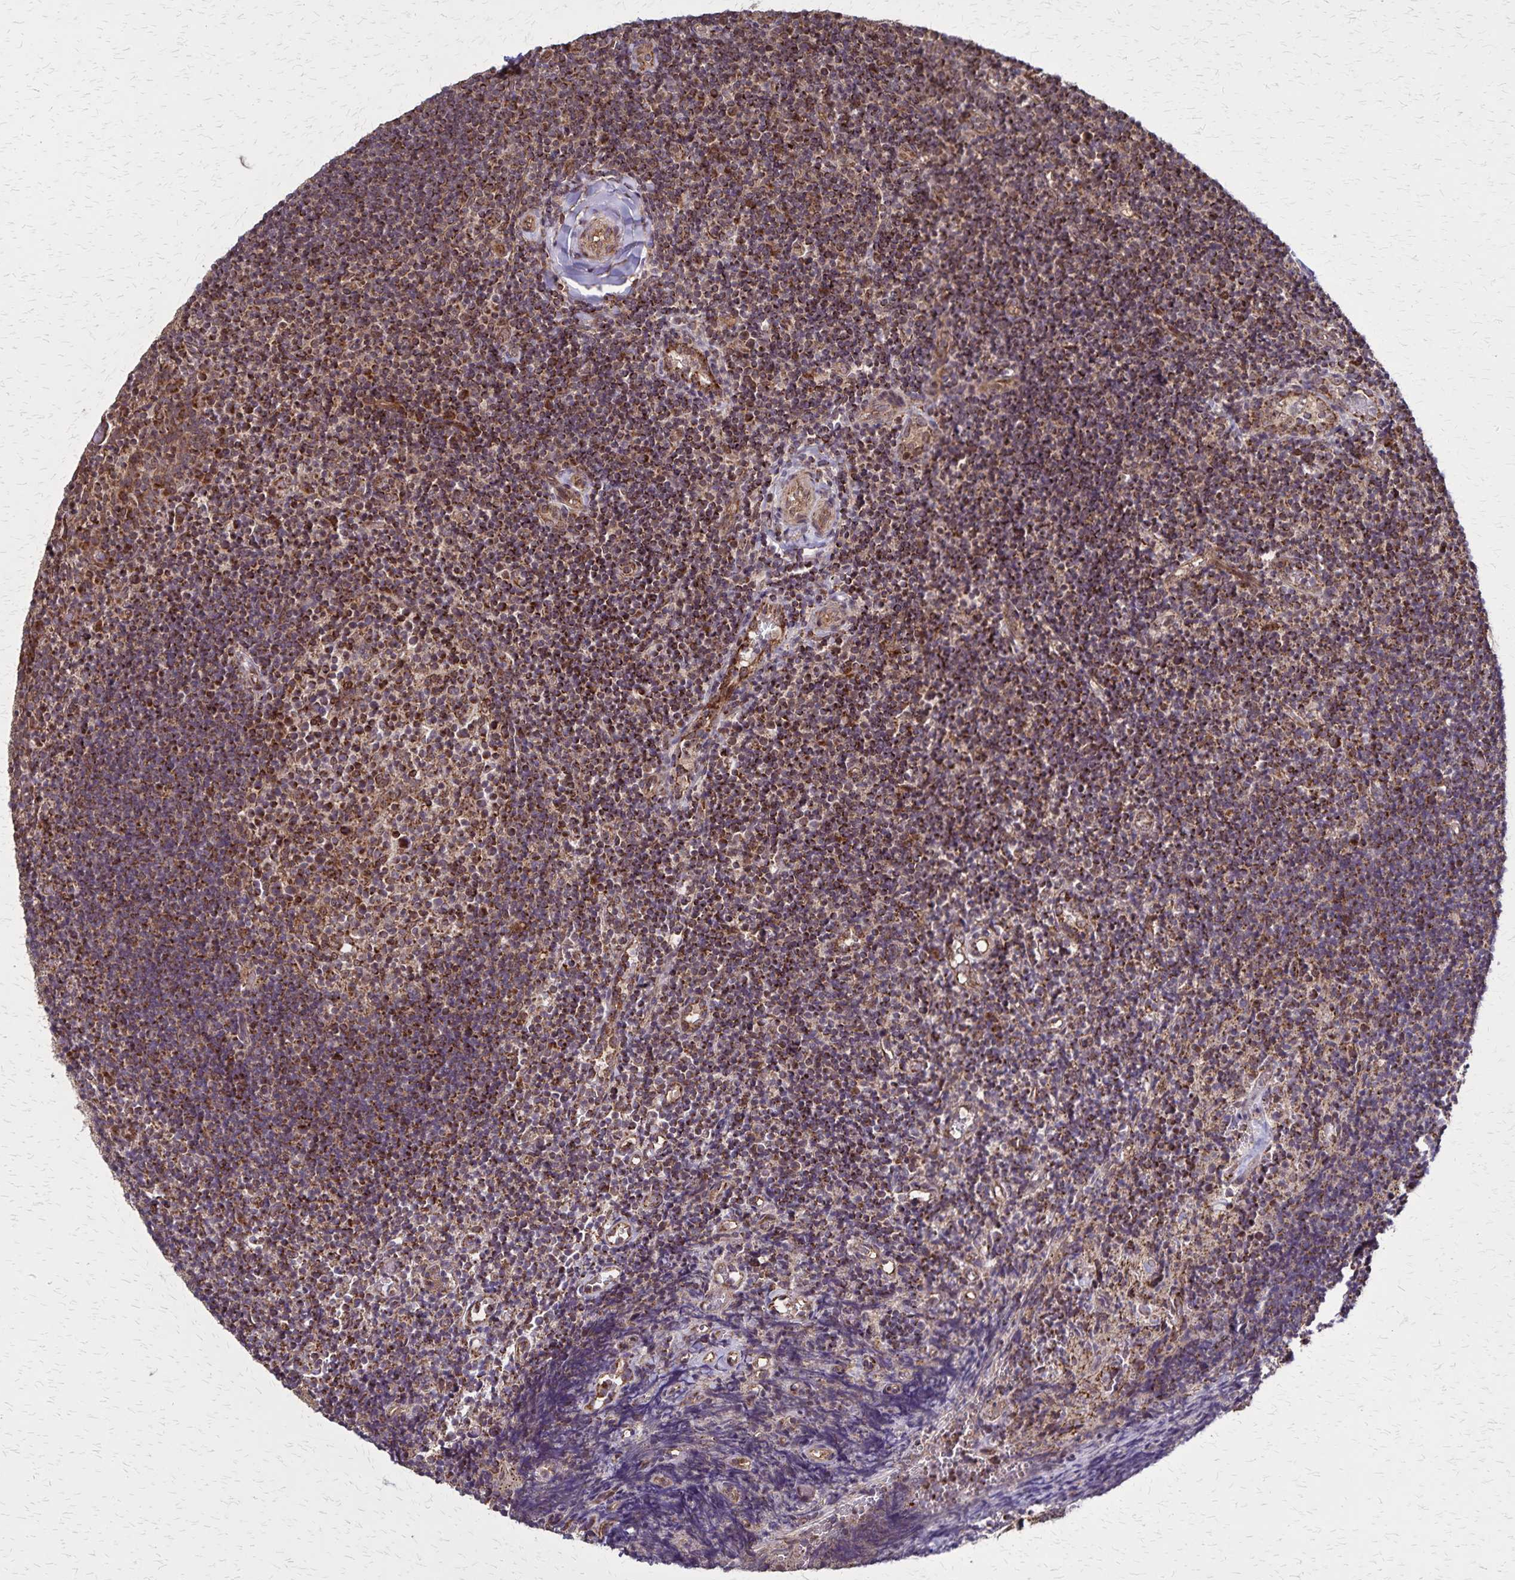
{"staining": {"intensity": "moderate", "quantity": ">75%", "location": "cytoplasmic/membranous"}, "tissue": "tonsil", "cell_type": "Germinal center cells", "image_type": "normal", "snomed": [{"axis": "morphology", "description": "Normal tissue, NOS"}, {"axis": "topography", "description": "Tonsil"}], "caption": "Moderate cytoplasmic/membranous protein staining is appreciated in about >75% of germinal center cells in tonsil. Immunohistochemistry stains the protein in brown and the nuclei are stained blue.", "gene": "NFS1", "patient": {"sex": "female", "age": 10}}